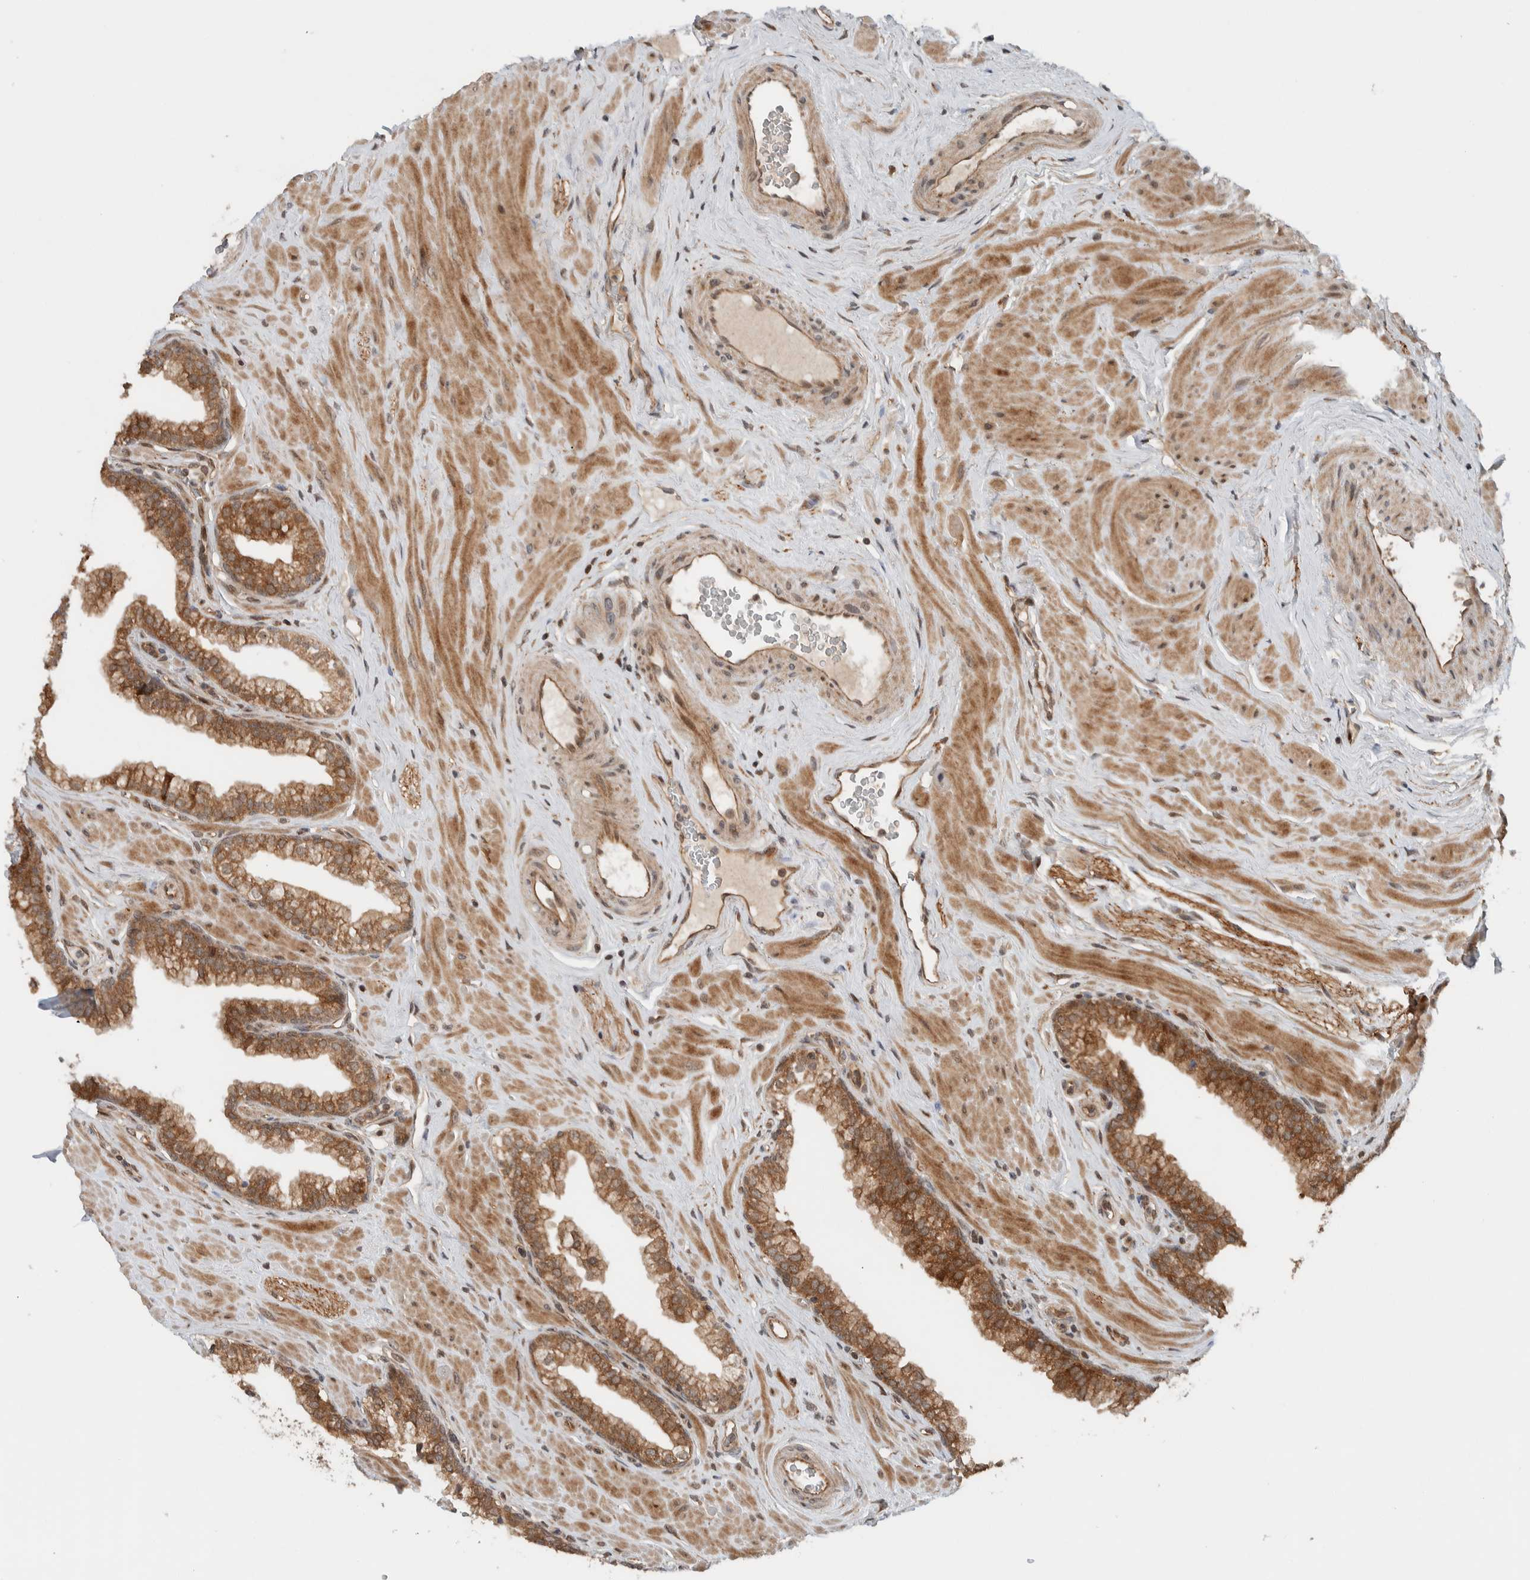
{"staining": {"intensity": "moderate", "quantity": ">75%", "location": "cytoplasmic/membranous"}, "tissue": "prostate", "cell_type": "Glandular cells", "image_type": "normal", "snomed": [{"axis": "morphology", "description": "Normal tissue, NOS"}, {"axis": "morphology", "description": "Urothelial carcinoma, Low grade"}, {"axis": "topography", "description": "Urinary bladder"}, {"axis": "topography", "description": "Prostate"}], "caption": "Immunohistochemistry (IHC) staining of normal prostate, which reveals medium levels of moderate cytoplasmic/membranous staining in approximately >75% of glandular cells indicating moderate cytoplasmic/membranous protein positivity. The staining was performed using DAB (3,3'-diaminobenzidine) (brown) for protein detection and nuclei were counterstained in hematoxylin (blue).", "gene": "KLHL6", "patient": {"sex": "male", "age": 60}}